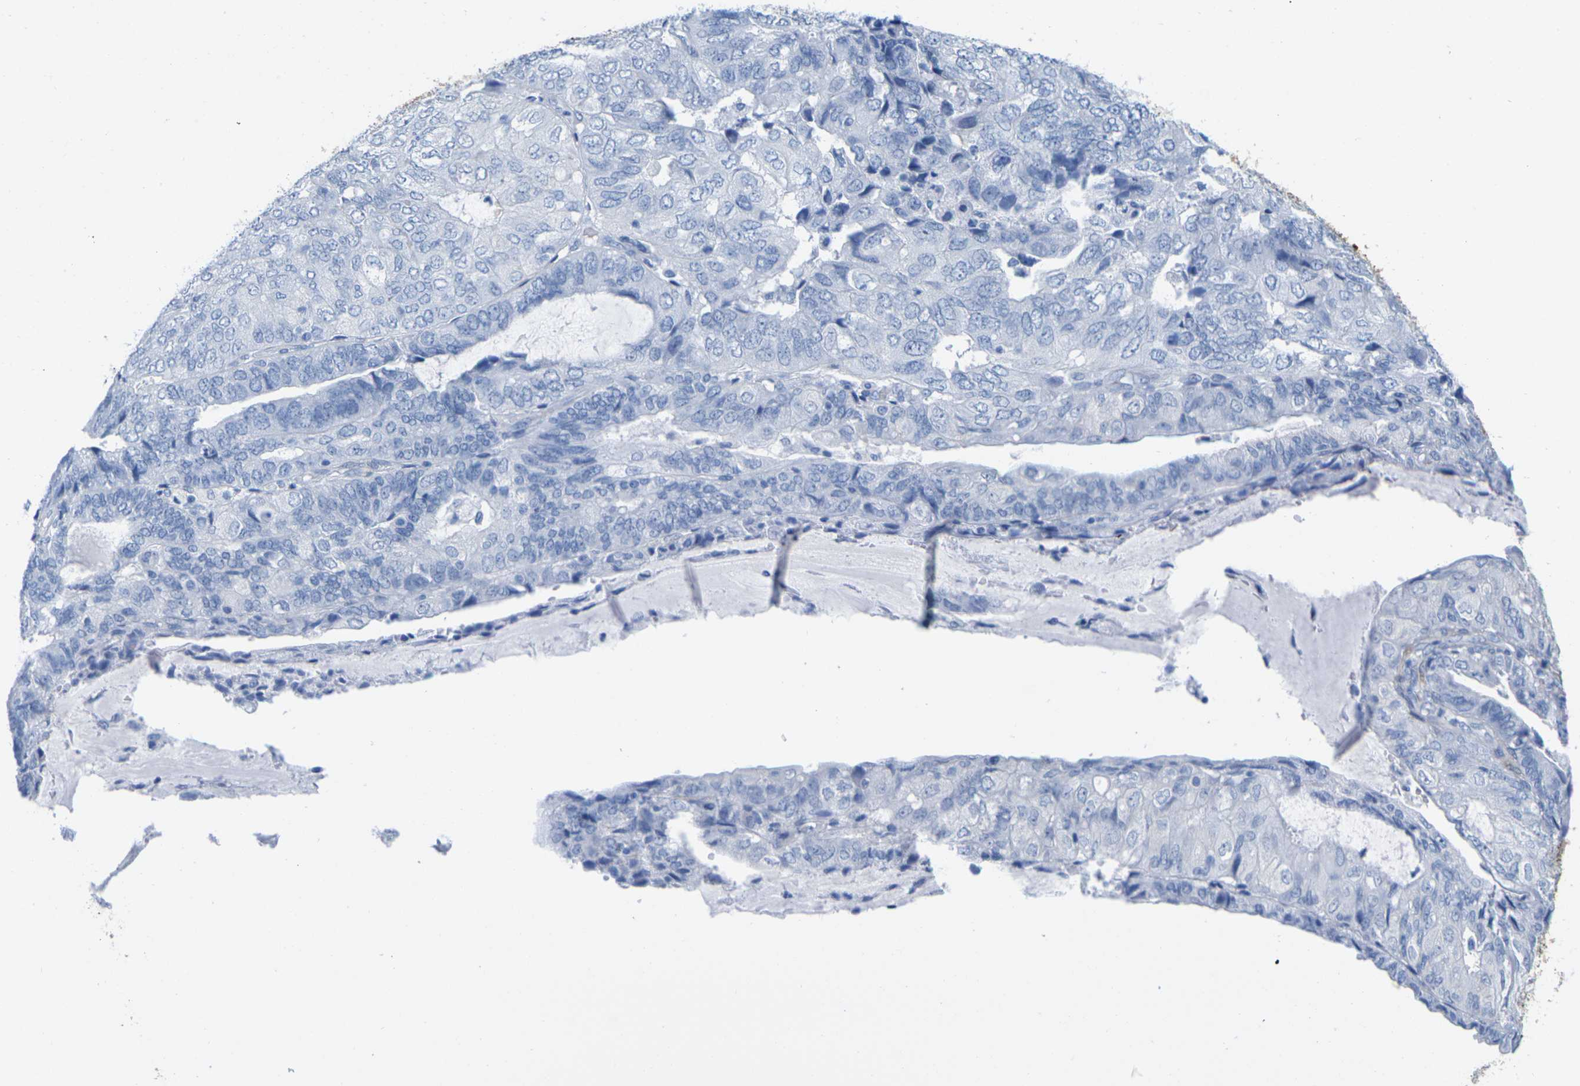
{"staining": {"intensity": "negative", "quantity": "none", "location": "none"}, "tissue": "endometrial cancer", "cell_type": "Tumor cells", "image_type": "cancer", "snomed": [{"axis": "morphology", "description": "Adenocarcinoma, NOS"}, {"axis": "topography", "description": "Endometrium"}], "caption": "This photomicrograph is of adenocarcinoma (endometrial) stained with IHC to label a protein in brown with the nuclei are counter-stained blue. There is no staining in tumor cells. Brightfield microscopy of IHC stained with DAB (brown) and hematoxylin (blue), captured at high magnification.", "gene": "CNN1", "patient": {"sex": "female", "age": 81}}